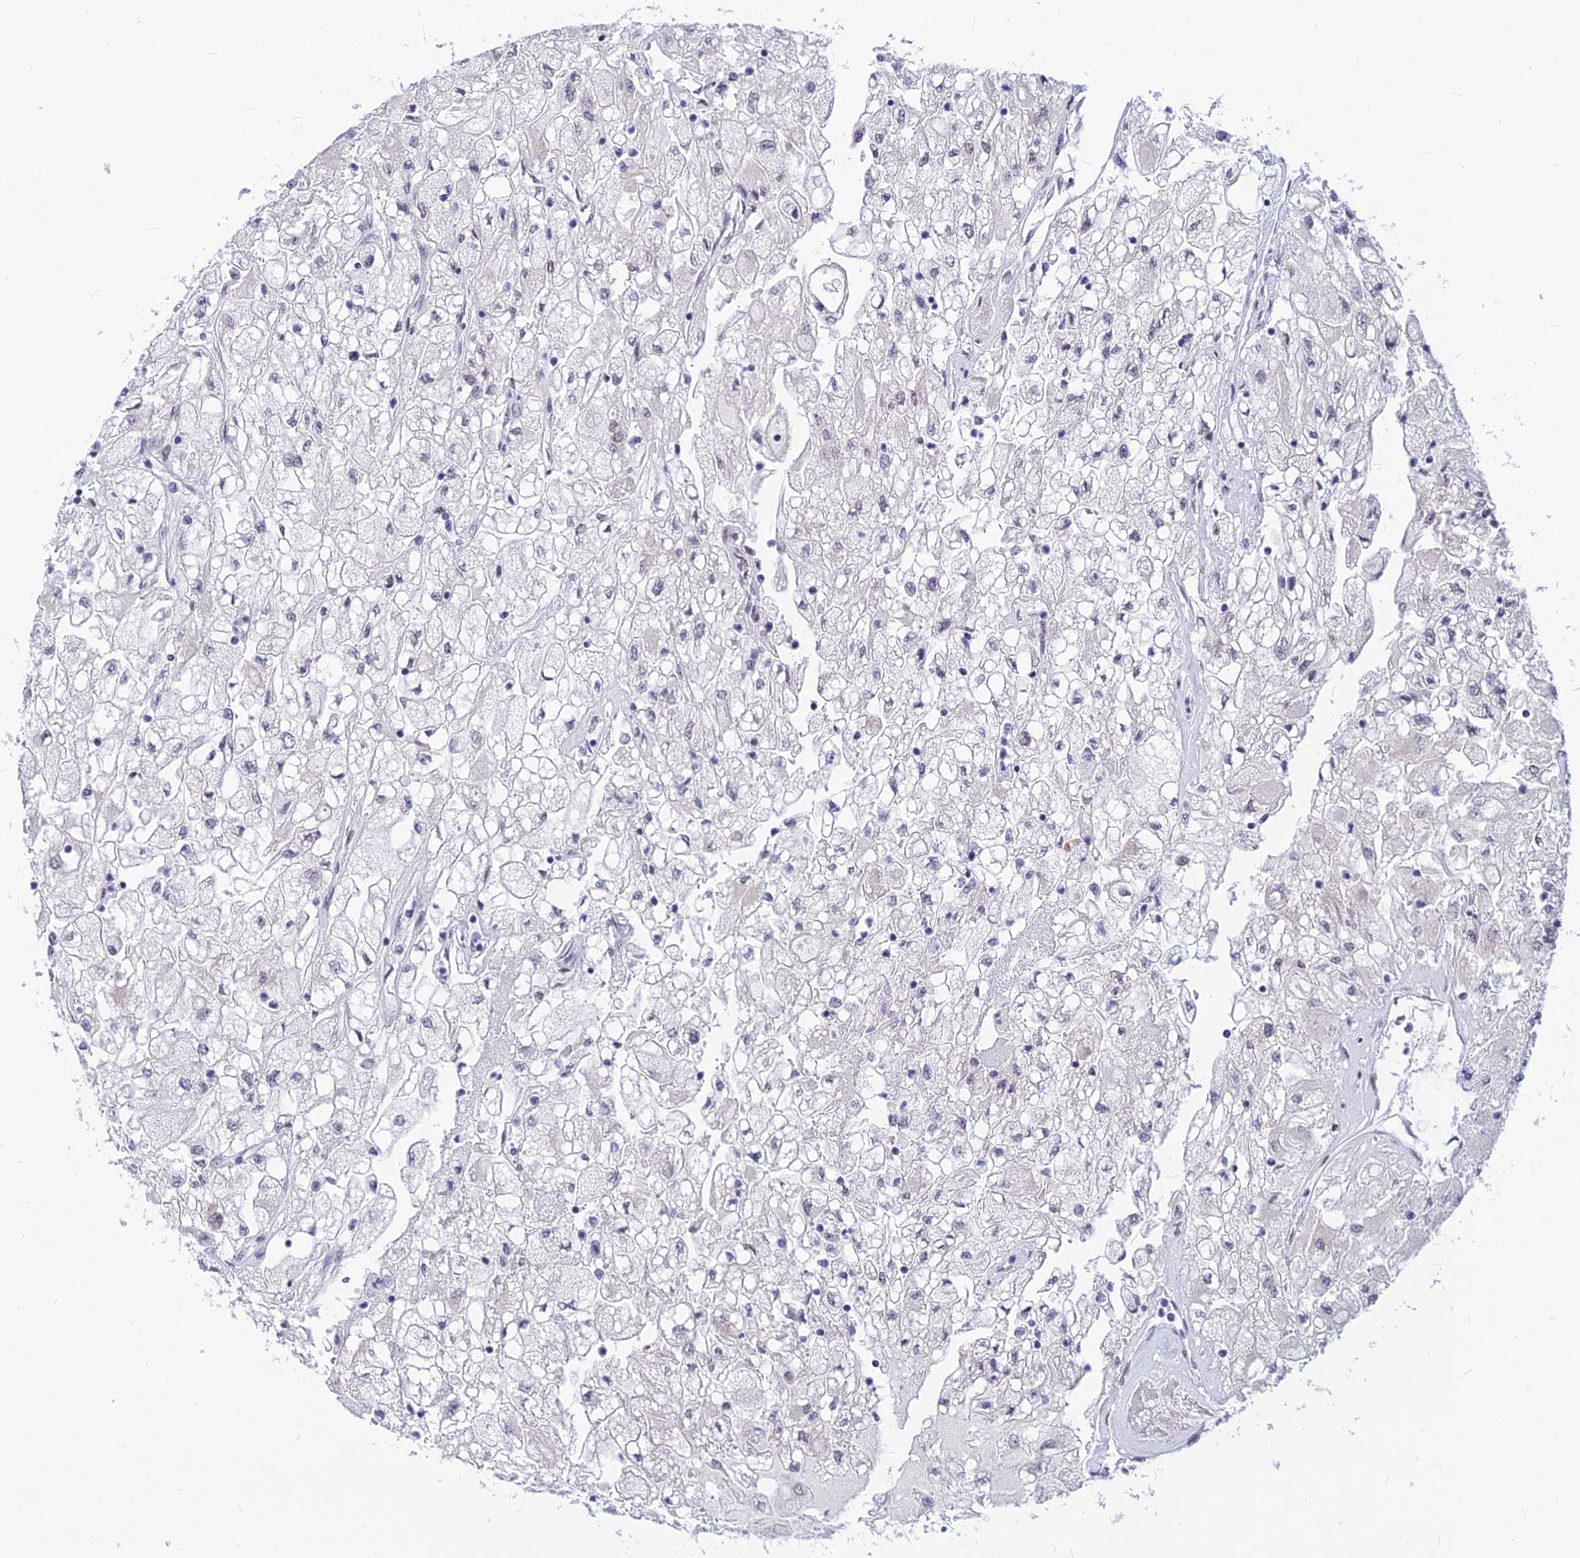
{"staining": {"intensity": "negative", "quantity": "none", "location": "none"}, "tissue": "renal cancer", "cell_type": "Tumor cells", "image_type": "cancer", "snomed": [{"axis": "morphology", "description": "Adenocarcinoma, NOS"}, {"axis": "topography", "description": "Kidney"}], "caption": "Immunohistochemistry (IHC) of renal cancer (adenocarcinoma) displays no staining in tumor cells. The staining is performed using DAB (3,3'-diaminobenzidine) brown chromogen with nuclei counter-stained in using hematoxylin.", "gene": "KCTD13", "patient": {"sex": "male", "age": 80}}